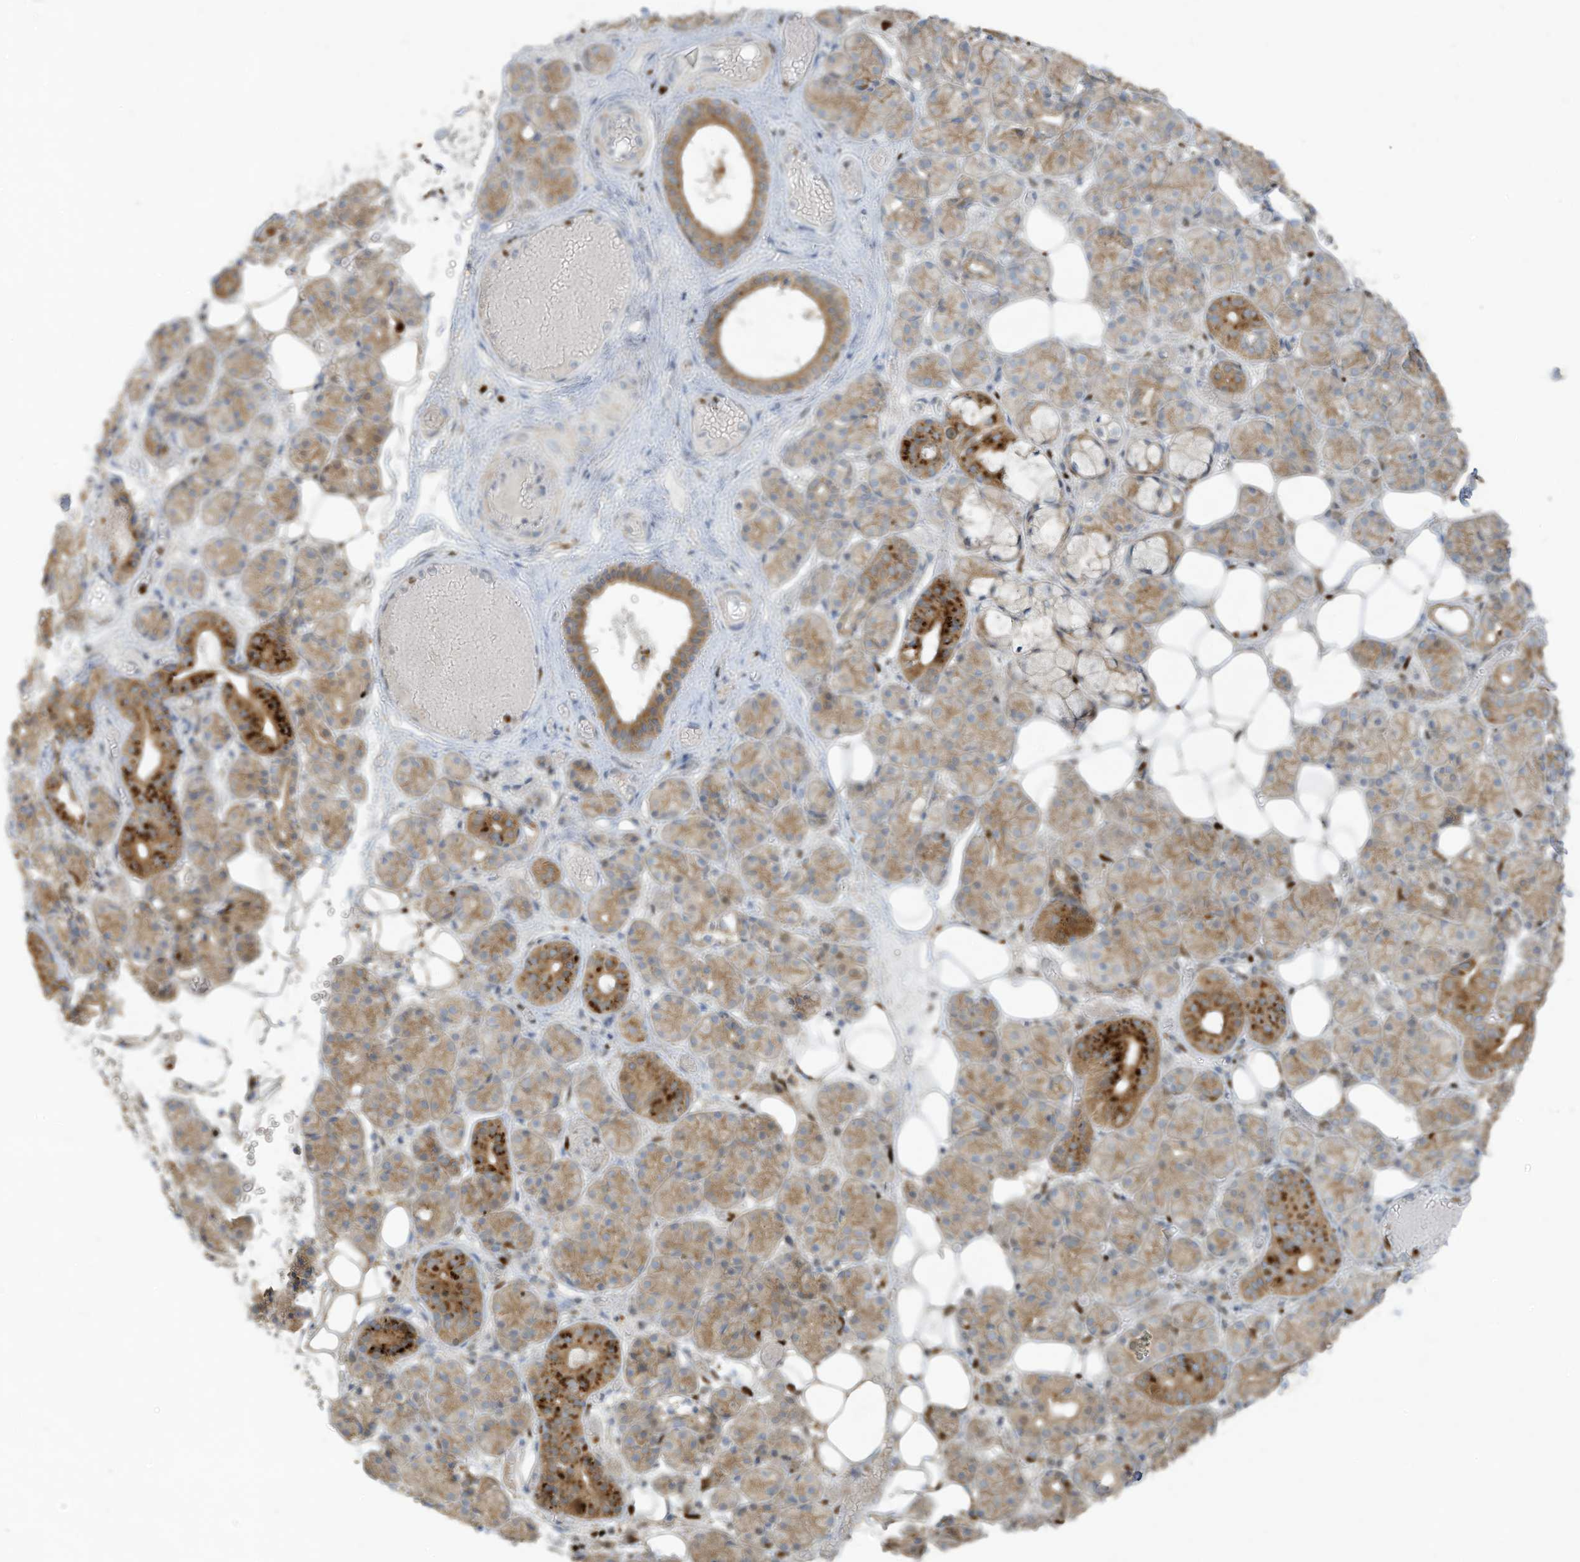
{"staining": {"intensity": "strong", "quantity": ">75%", "location": "cytoplasmic/membranous,nuclear"}, "tissue": "salivary gland", "cell_type": "Glandular cells", "image_type": "normal", "snomed": [{"axis": "morphology", "description": "Normal tissue, NOS"}, {"axis": "topography", "description": "Salivary gland"}], "caption": "Immunohistochemistry (IHC) (DAB) staining of benign salivary gland exhibits strong cytoplasmic/membranous,nuclear protein positivity in approximately >75% of glandular cells.", "gene": "TUBE1", "patient": {"sex": "male", "age": 63}}